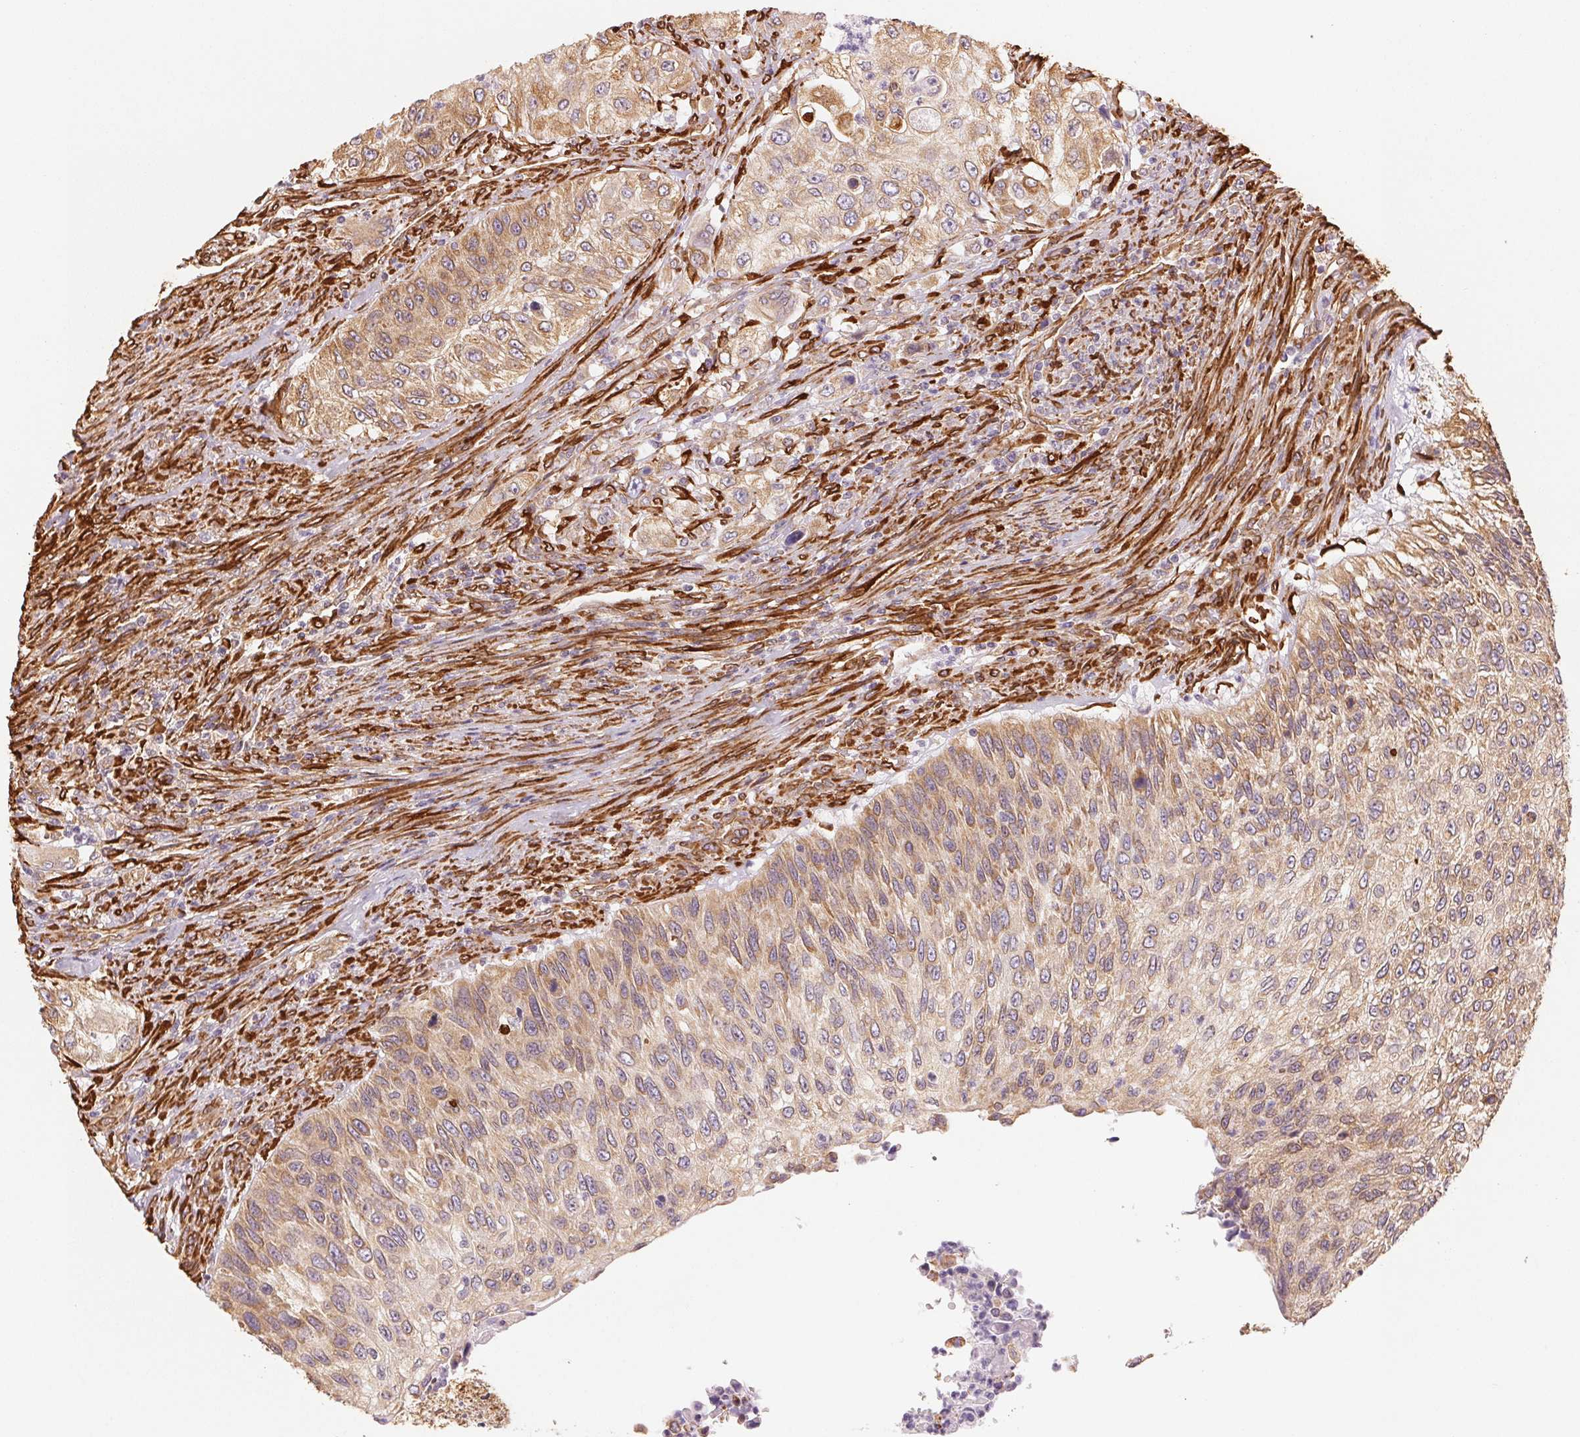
{"staining": {"intensity": "moderate", "quantity": "25%-75%", "location": "cytoplasmic/membranous"}, "tissue": "urothelial cancer", "cell_type": "Tumor cells", "image_type": "cancer", "snomed": [{"axis": "morphology", "description": "Urothelial carcinoma, High grade"}, {"axis": "topography", "description": "Urinary bladder"}], "caption": "This image reveals urothelial carcinoma (high-grade) stained with immunohistochemistry to label a protein in brown. The cytoplasmic/membranous of tumor cells show moderate positivity for the protein. Nuclei are counter-stained blue.", "gene": "RCN3", "patient": {"sex": "female", "age": 60}}